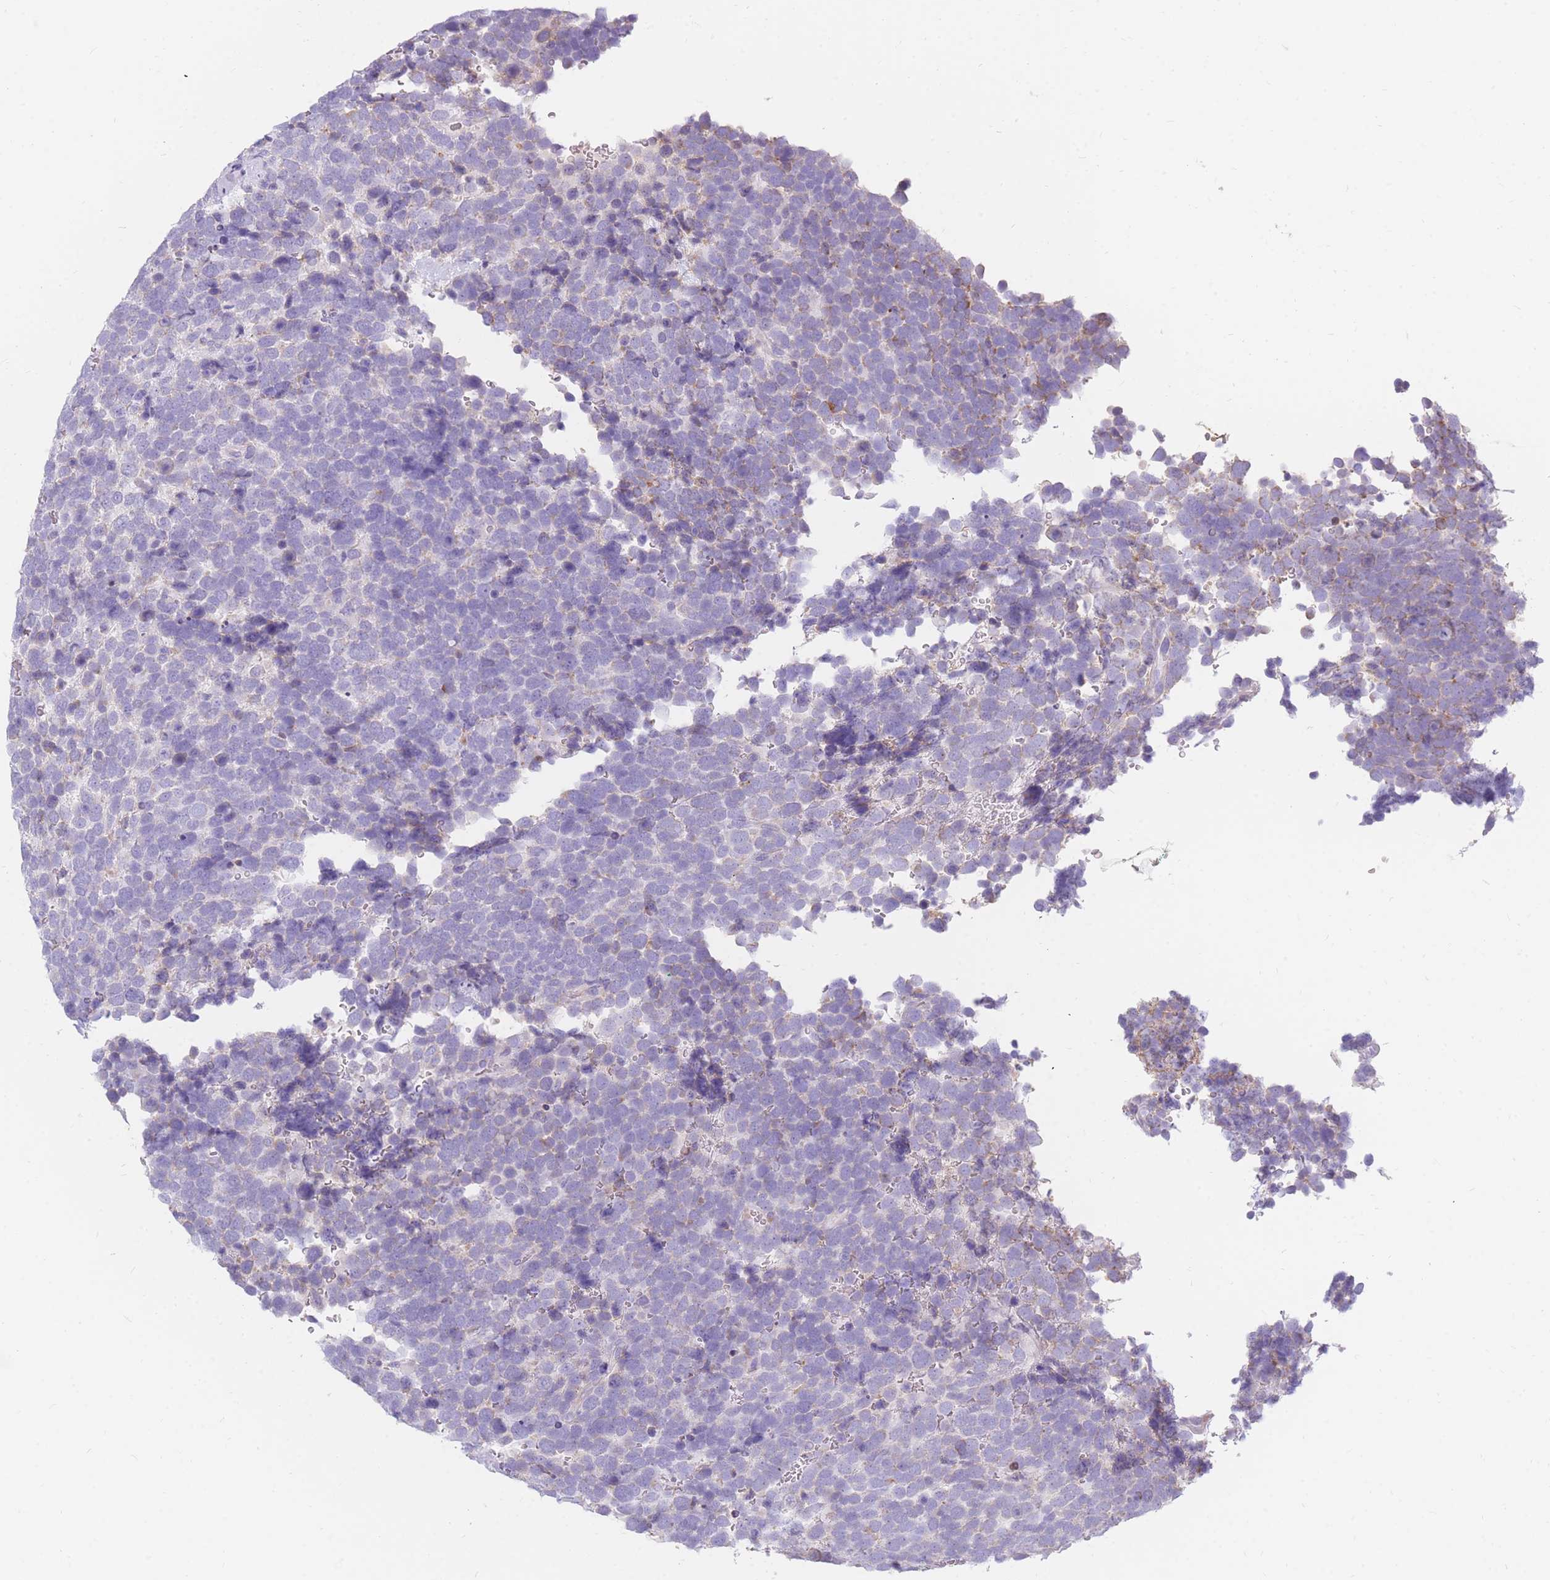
{"staining": {"intensity": "negative", "quantity": "none", "location": "none"}, "tissue": "urothelial cancer", "cell_type": "Tumor cells", "image_type": "cancer", "snomed": [{"axis": "morphology", "description": "Urothelial carcinoma, High grade"}, {"axis": "topography", "description": "Urinary bladder"}], "caption": "Tumor cells show no significant protein positivity in urothelial cancer.", "gene": "TPSD1", "patient": {"sex": "female", "age": 82}}